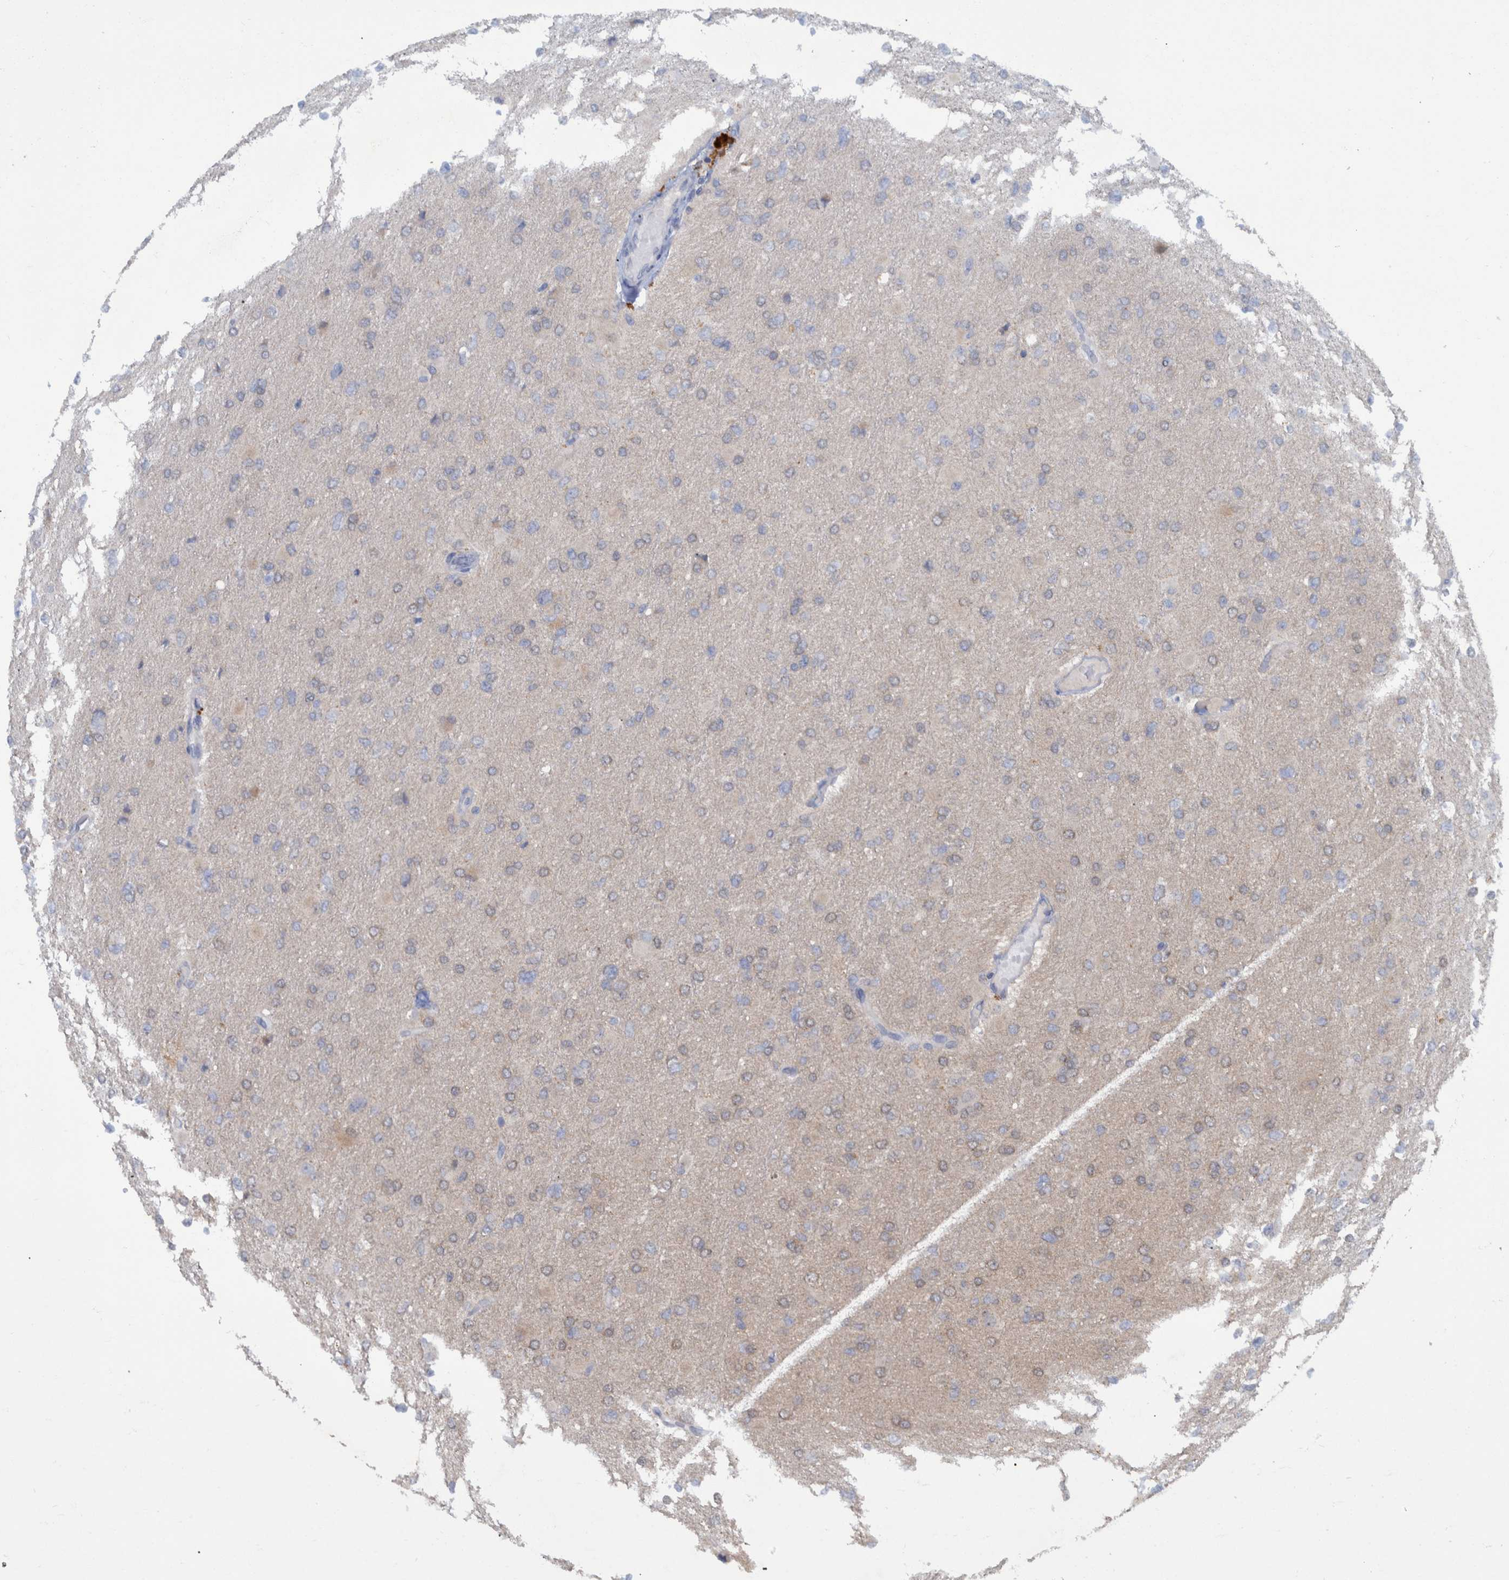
{"staining": {"intensity": "weak", "quantity": "<25%", "location": "cytoplasmic/membranous"}, "tissue": "glioma", "cell_type": "Tumor cells", "image_type": "cancer", "snomed": [{"axis": "morphology", "description": "Glioma, malignant, High grade"}, {"axis": "topography", "description": "Cerebral cortex"}], "caption": "IHC of malignant glioma (high-grade) displays no staining in tumor cells.", "gene": "PCYT2", "patient": {"sex": "female", "age": 36}}